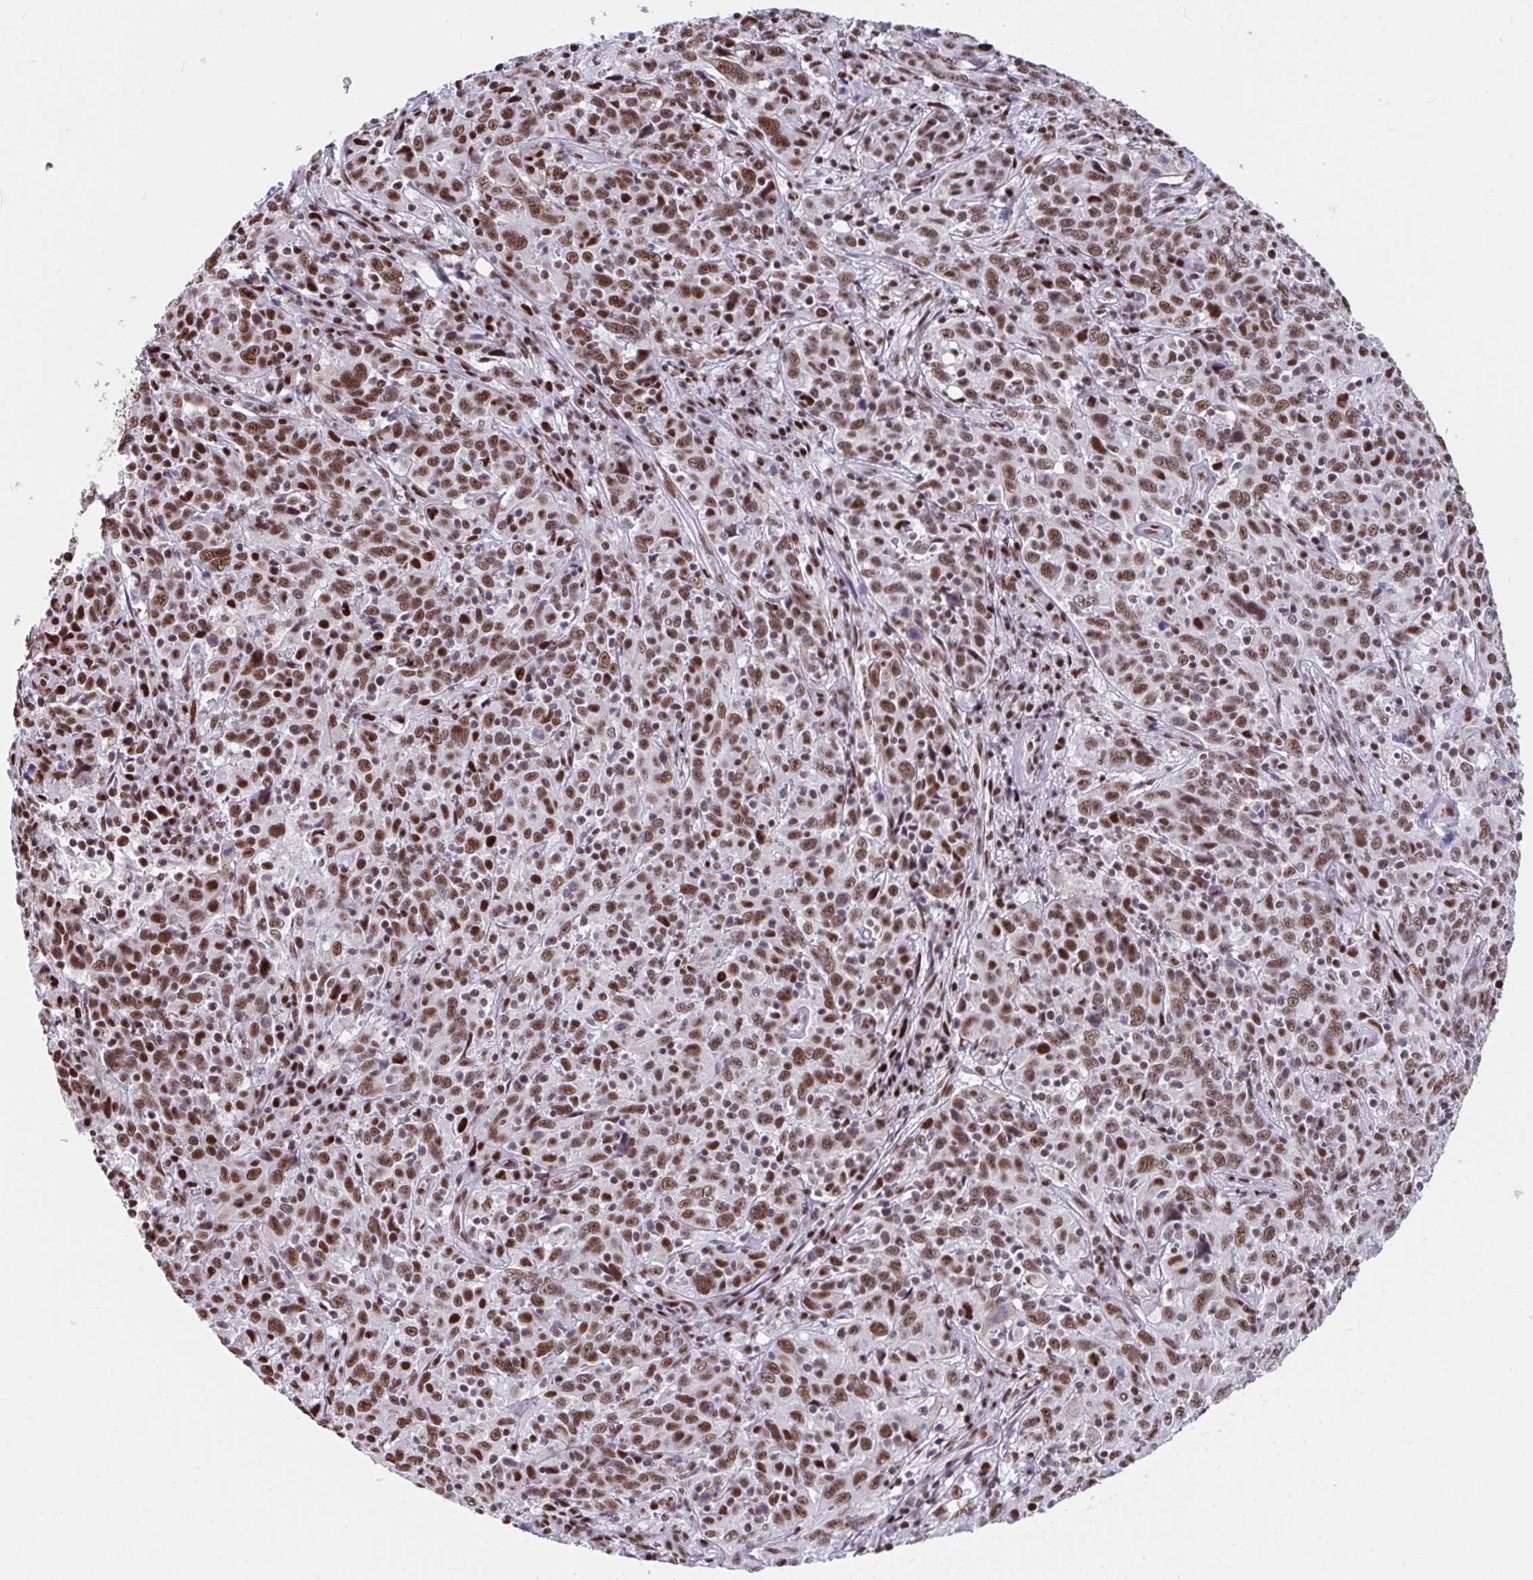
{"staining": {"intensity": "moderate", "quantity": ">75%", "location": "nuclear"}, "tissue": "cervical cancer", "cell_type": "Tumor cells", "image_type": "cancer", "snomed": [{"axis": "morphology", "description": "Squamous cell carcinoma, NOS"}, {"axis": "topography", "description": "Cervix"}], "caption": "About >75% of tumor cells in squamous cell carcinoma (cervical) exhibit moderate nuclear protein positivity as visualized by brown immunohistochemical staining.", "gene": "SLC35C2", "patient": {"sex": "female", "age": 46}}